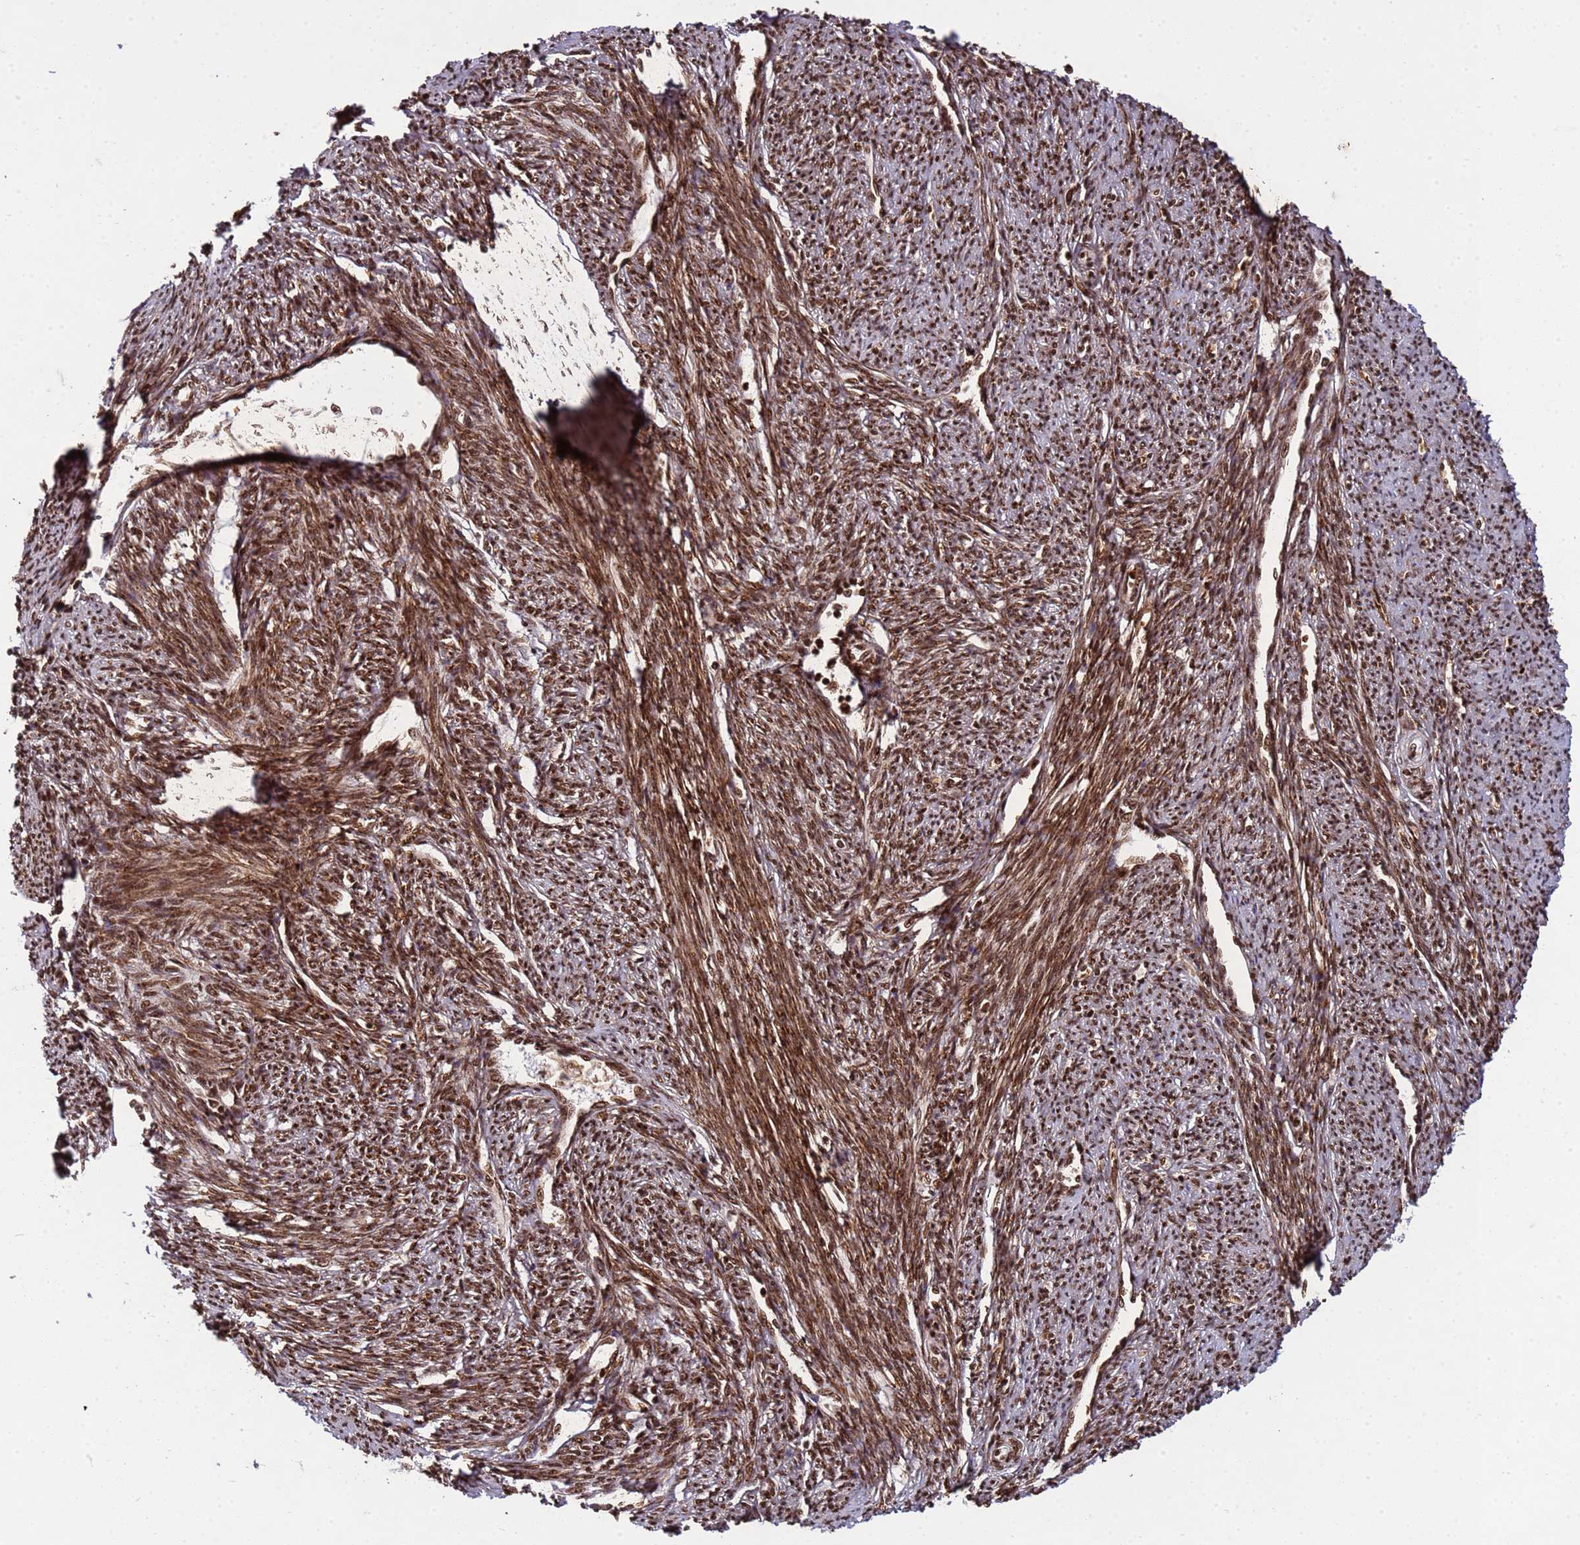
{"staining": {"intensity": "strong", "quantity": ">75%", "location": "nuclear"}, "tissue": "smooth muscle", "cell_type": "Smooth muscle cells", "image_type": "normal", "snomed": [{"axis": "morphology", "description": "Normal tissue, NOS"}, {"axis": "topography", "description": "Smooth muscle"}, {"axis": "topography", "description": "Uterus"}], "caption": "IHC image of normal smooth muscle: human smooth muscle stained using immunohistochemistry (IHC) displays high levels of strong protein expression localized specifically in the nuclear of smooth muscle cells, appearing as a nuclear brown color.", "gene": "H3", "patient": {"sex": "female", "age": 59}}